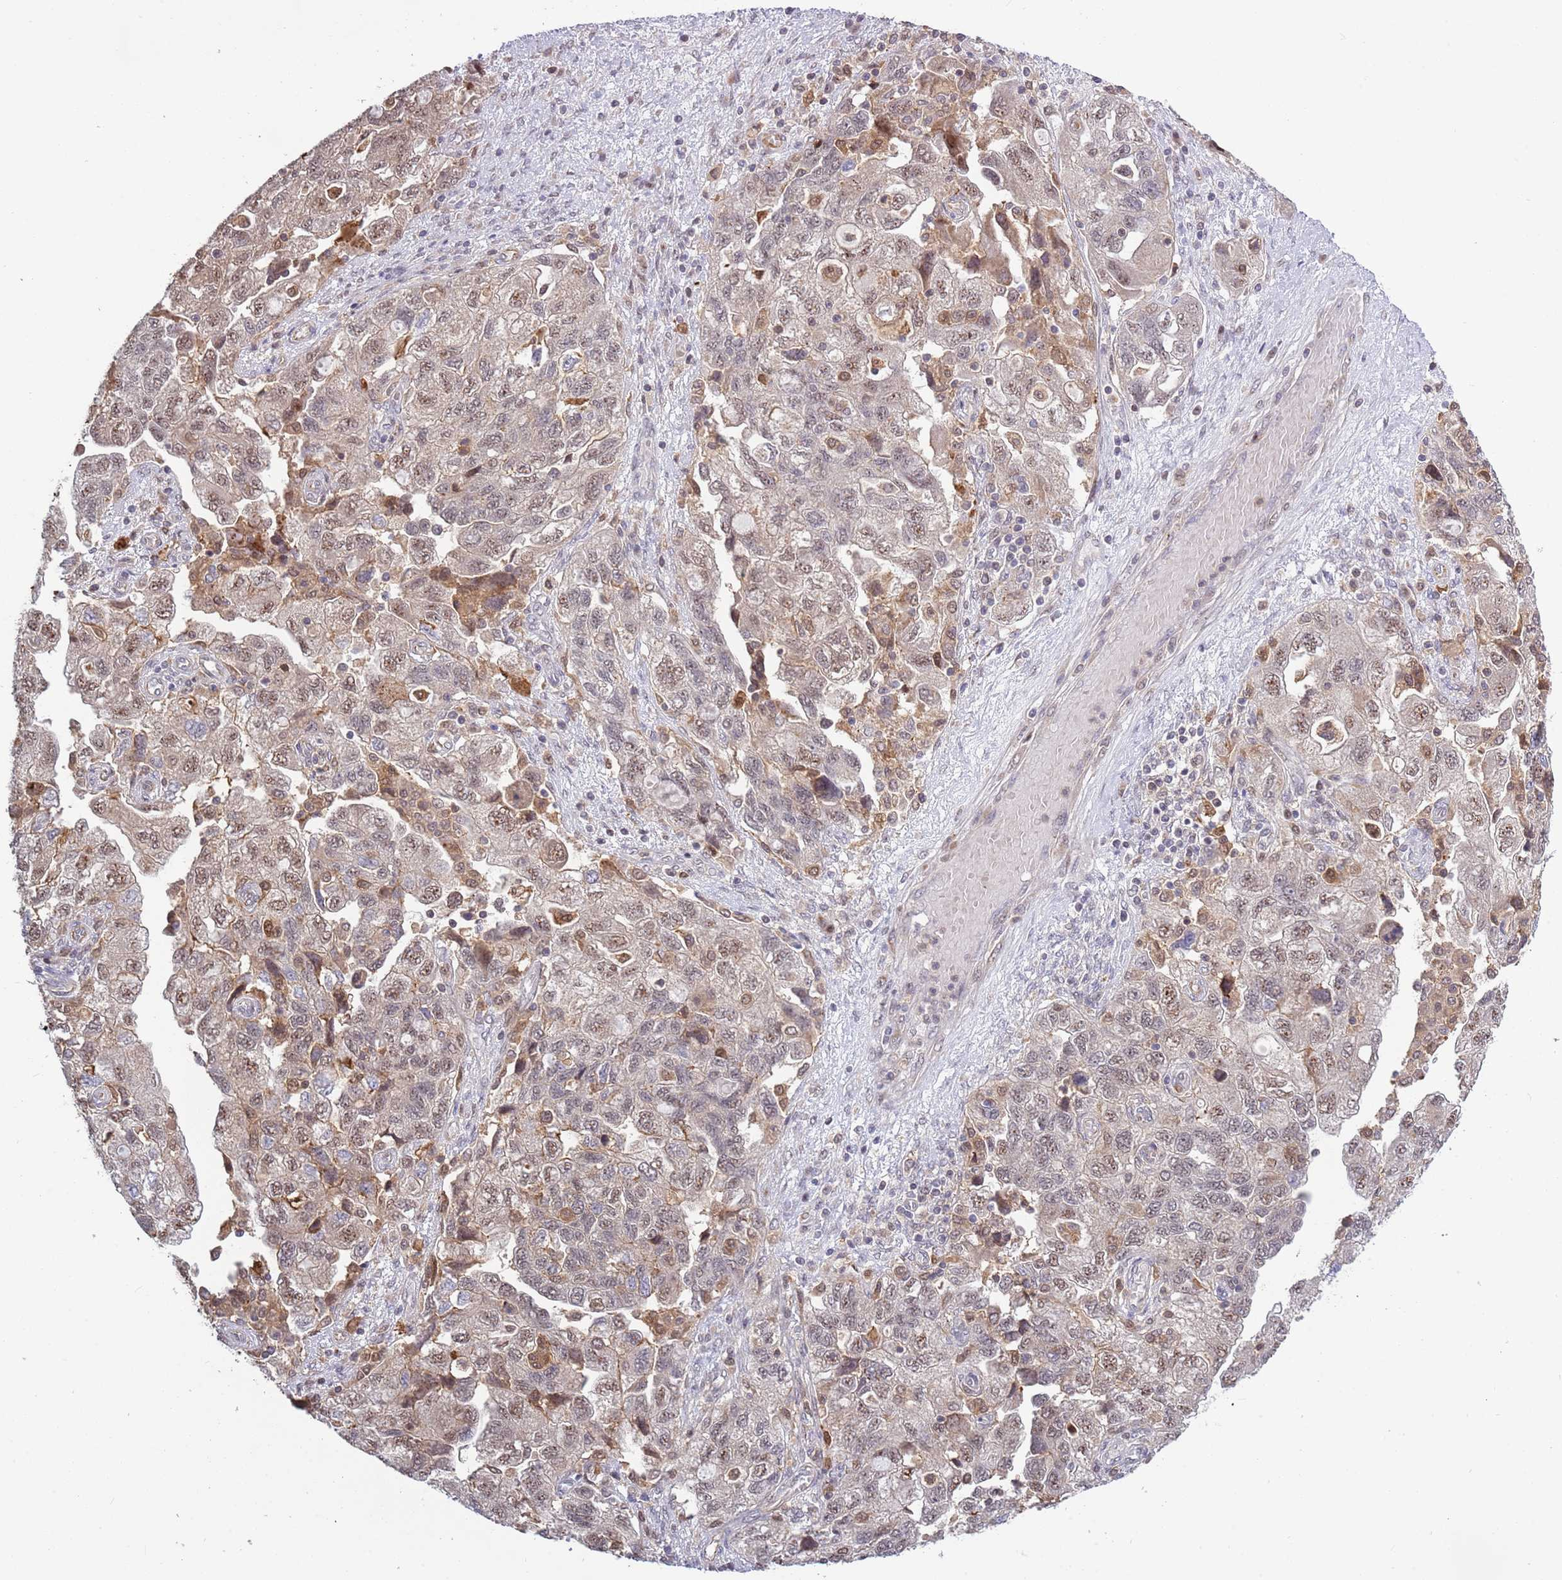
{"staining": {"intensity": "weak", "quantity": ">75%", "location": "nuclear"}, "tissue": "ovarian cancer", "cell_type": "Tumor cells", "image_type": "cancer", "snomed": [{"axis": "morphology", "description": "Carcinoma, NOS"}, {"axis": "morphology", "description": "Cystadenocarcinoma, serous, NOS"}, {"axis": "topography", "description": "Ovary"}], "caption": "High-magnification brightfield microscopy of ovarian carcinoma stained with DAB (3,3'-diaminobenzidine) (brown) and counterstained with hematoxylin (blue). tumor cells exhibit weak nuclear staining is present in approximately>75% of cells.", "gene": "CCNJL", "patient": {"sex": "female", "age": 69}}